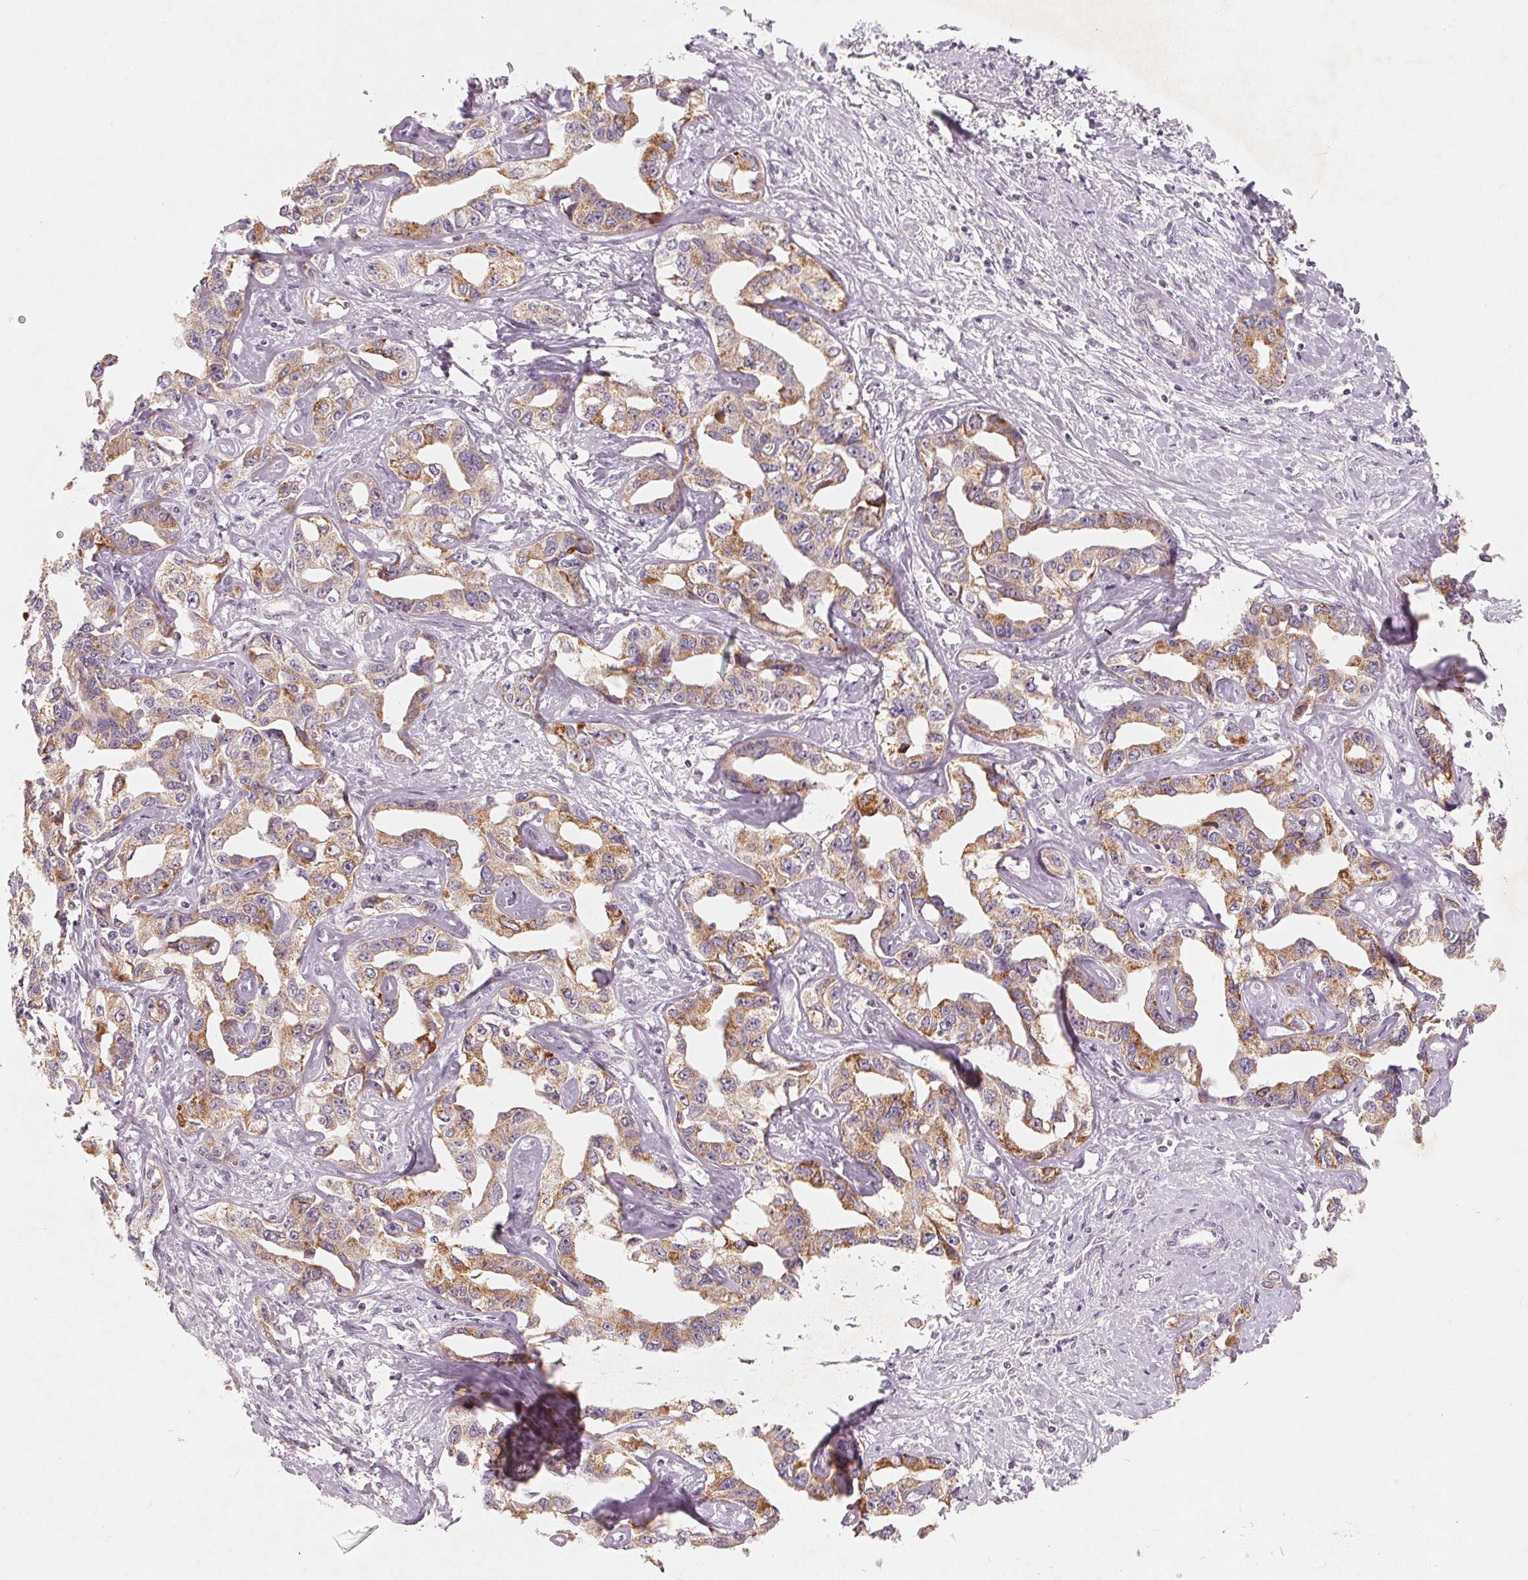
{"staining": {"intensity": "moderate", "quantity": ">75%", "location": "cytoplasmic/membranous"}, "tissue": "liver cancer", "cell_type": "Tumor cells", "image_type": "cancer", "snomed": [{"axis": "morphology", "description": "Cholangiocarcinoma"}, {"axis": "topography", "description": "Liver"}], "caption": "Liver cancer was stained to show a protein in brown. There is medium levels of moderate cytoplasmic/membranous staining in about >75% of tumor cells.", "gene": "GHITM", "patient": {"sex": "male", "age": 59}}